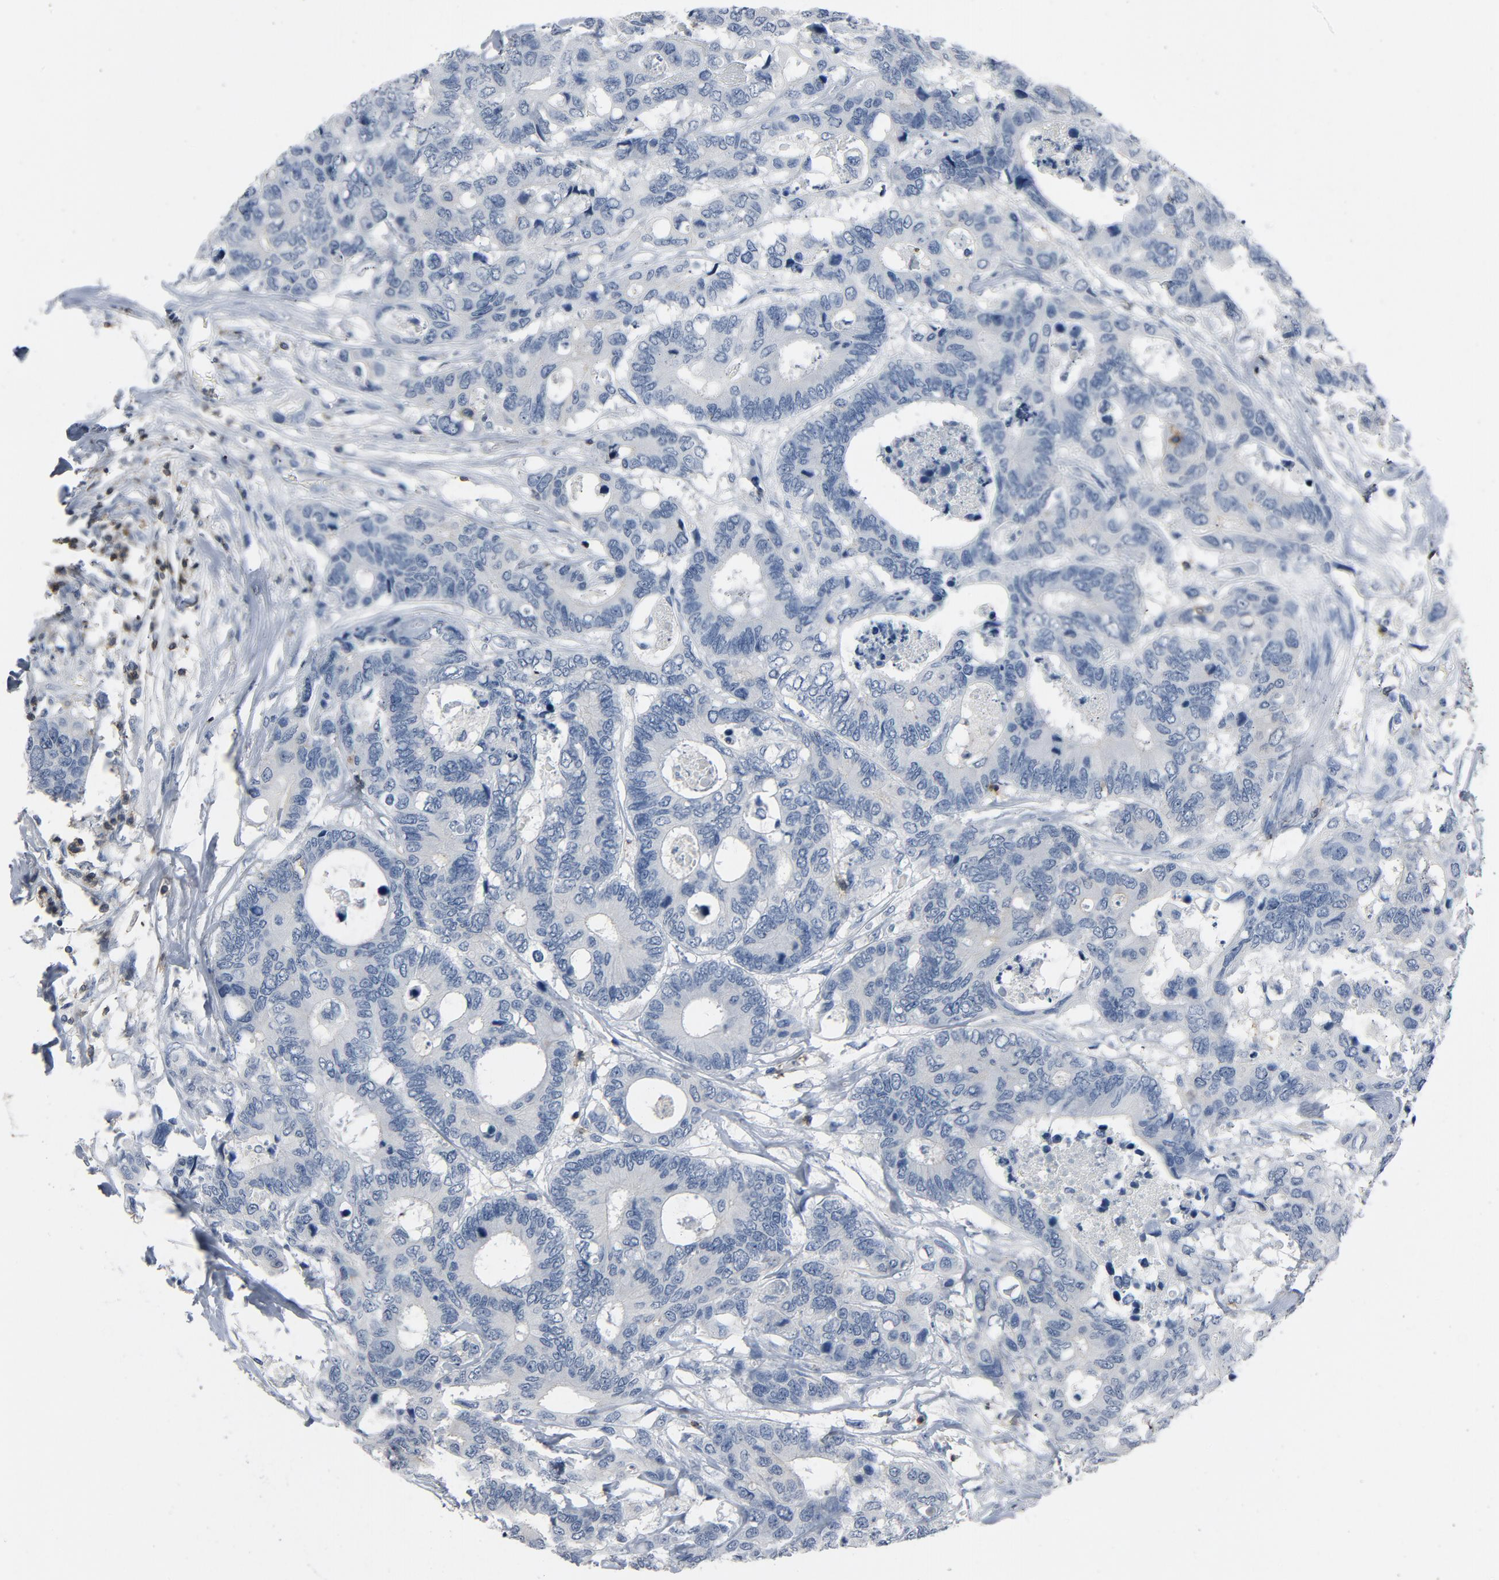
{"staining": {"intensity": "negative", "quantity": "none", "location": "none"}, "tissue": "colorectal cancer", "cell_type": "Tumor cells", "image_type": "cancer", "snomed": [{"axis": "morphology", "description": "Adenocarcinoma, NOS"}, {"axis": "topography", "description": "Rectum"}], "caption": "Immunohistochemistry (IHC) micrograph of colorectal adenocarcinoma stained for a protein (brown), which exhibits no expression in tumor cells. (Immunohistochemistry, brightfield microscopy, high magnification).", "gene": "LCK", "patient": {"sex": "male", "age": 55}}